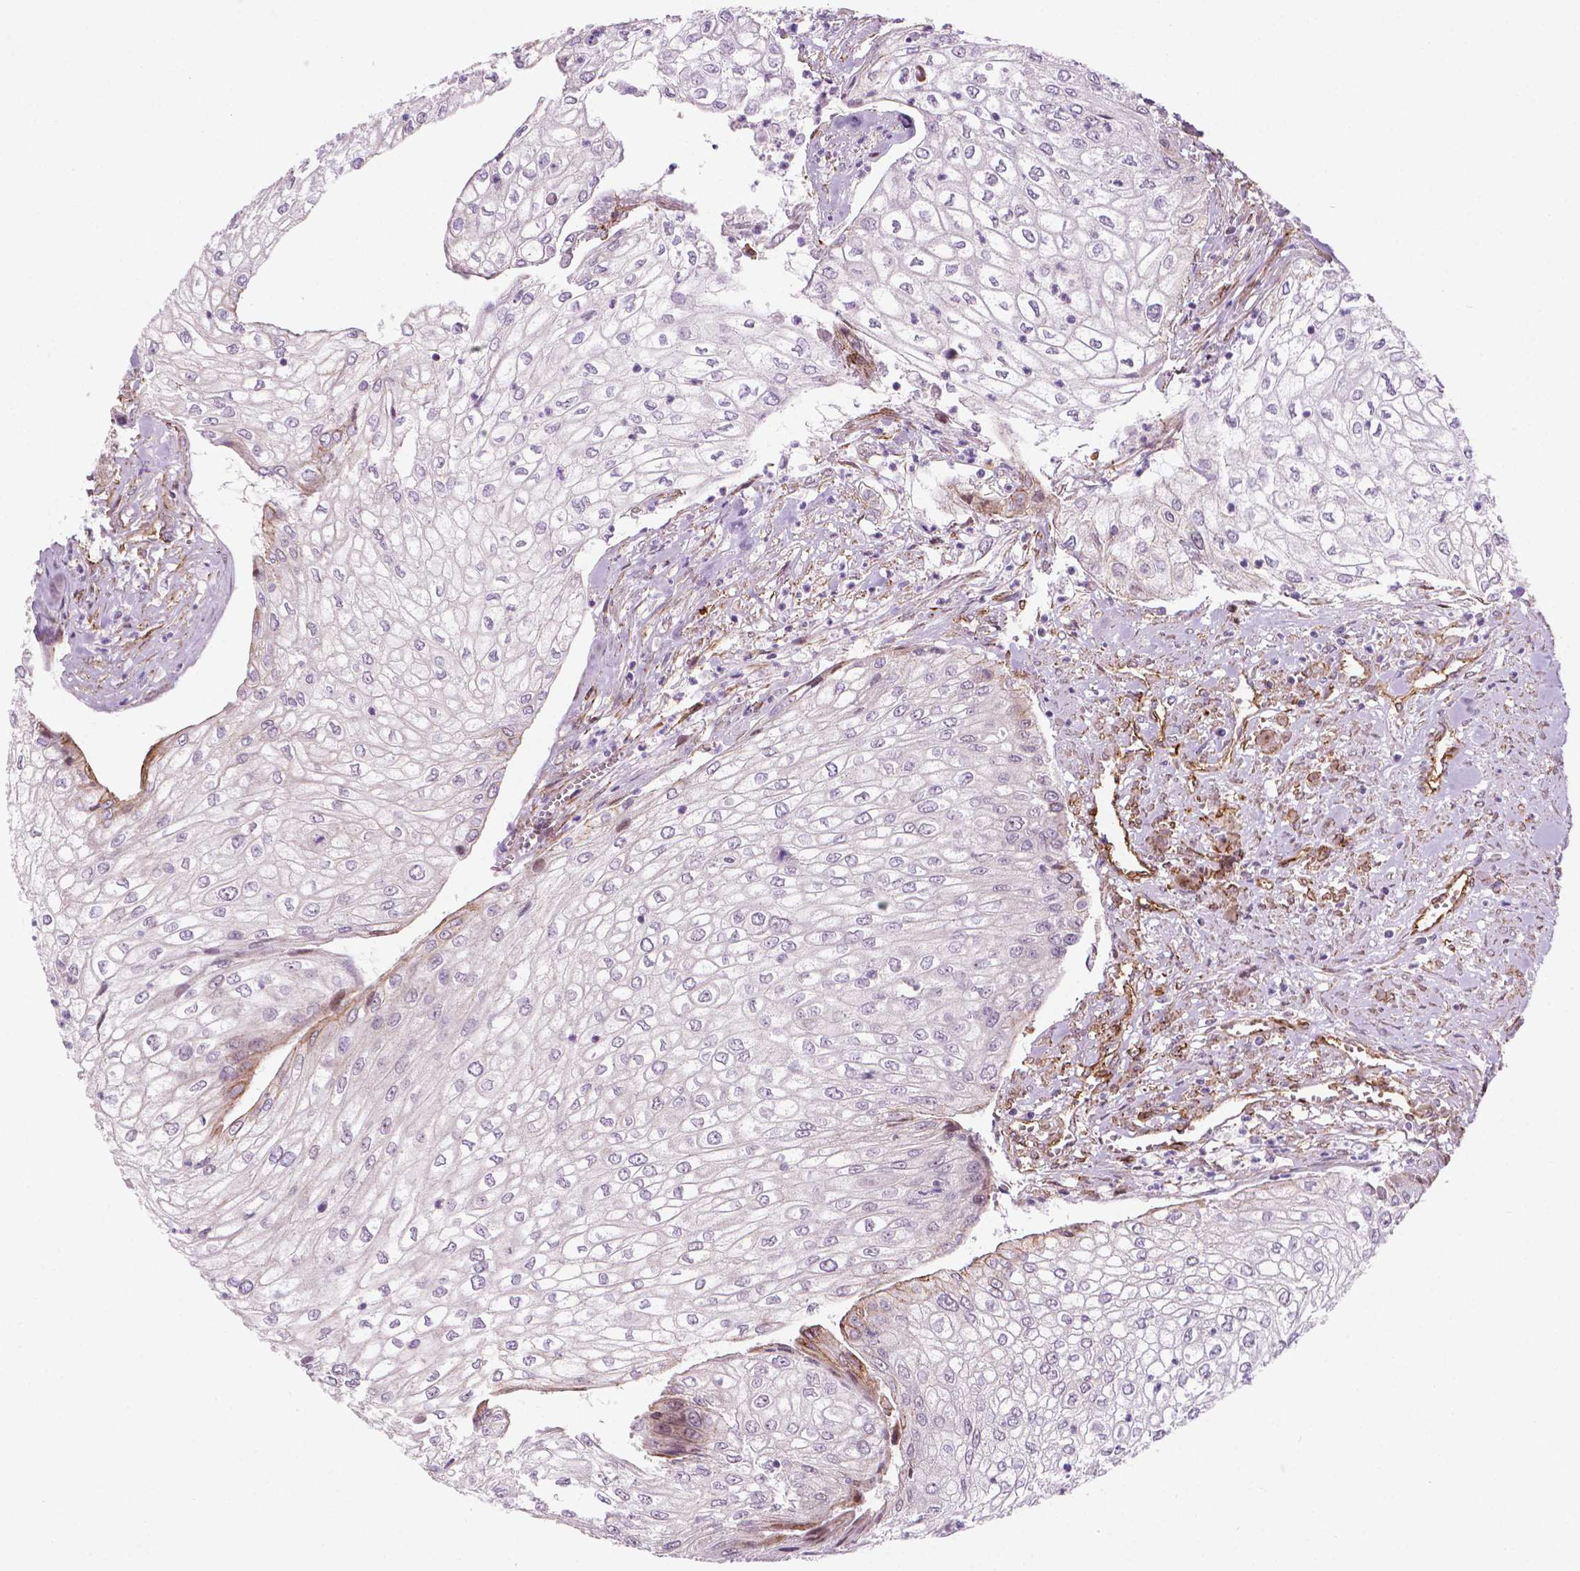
{"staining": {"intensity": "negative", "quantity": "none", "location": "none"}, "tissue": "urothelial cancer", "cell_type": "Tumor cells", "image_type": "cancer", "snomed": [{"axis": "morphology", "description": "Urothelial carcinoma, High grade"}, {"axis": "topography", "description": "Urinary bladder"}], "caption": "High power microscopy photomicrograph of an immunohistochemistry (IHC) histopathology image of urothelial carcinoma (high-grade), revealing no significant staining in tumor cells.", "gene": "EGFL8", "patient": {"sex": "male", "age": 62}}